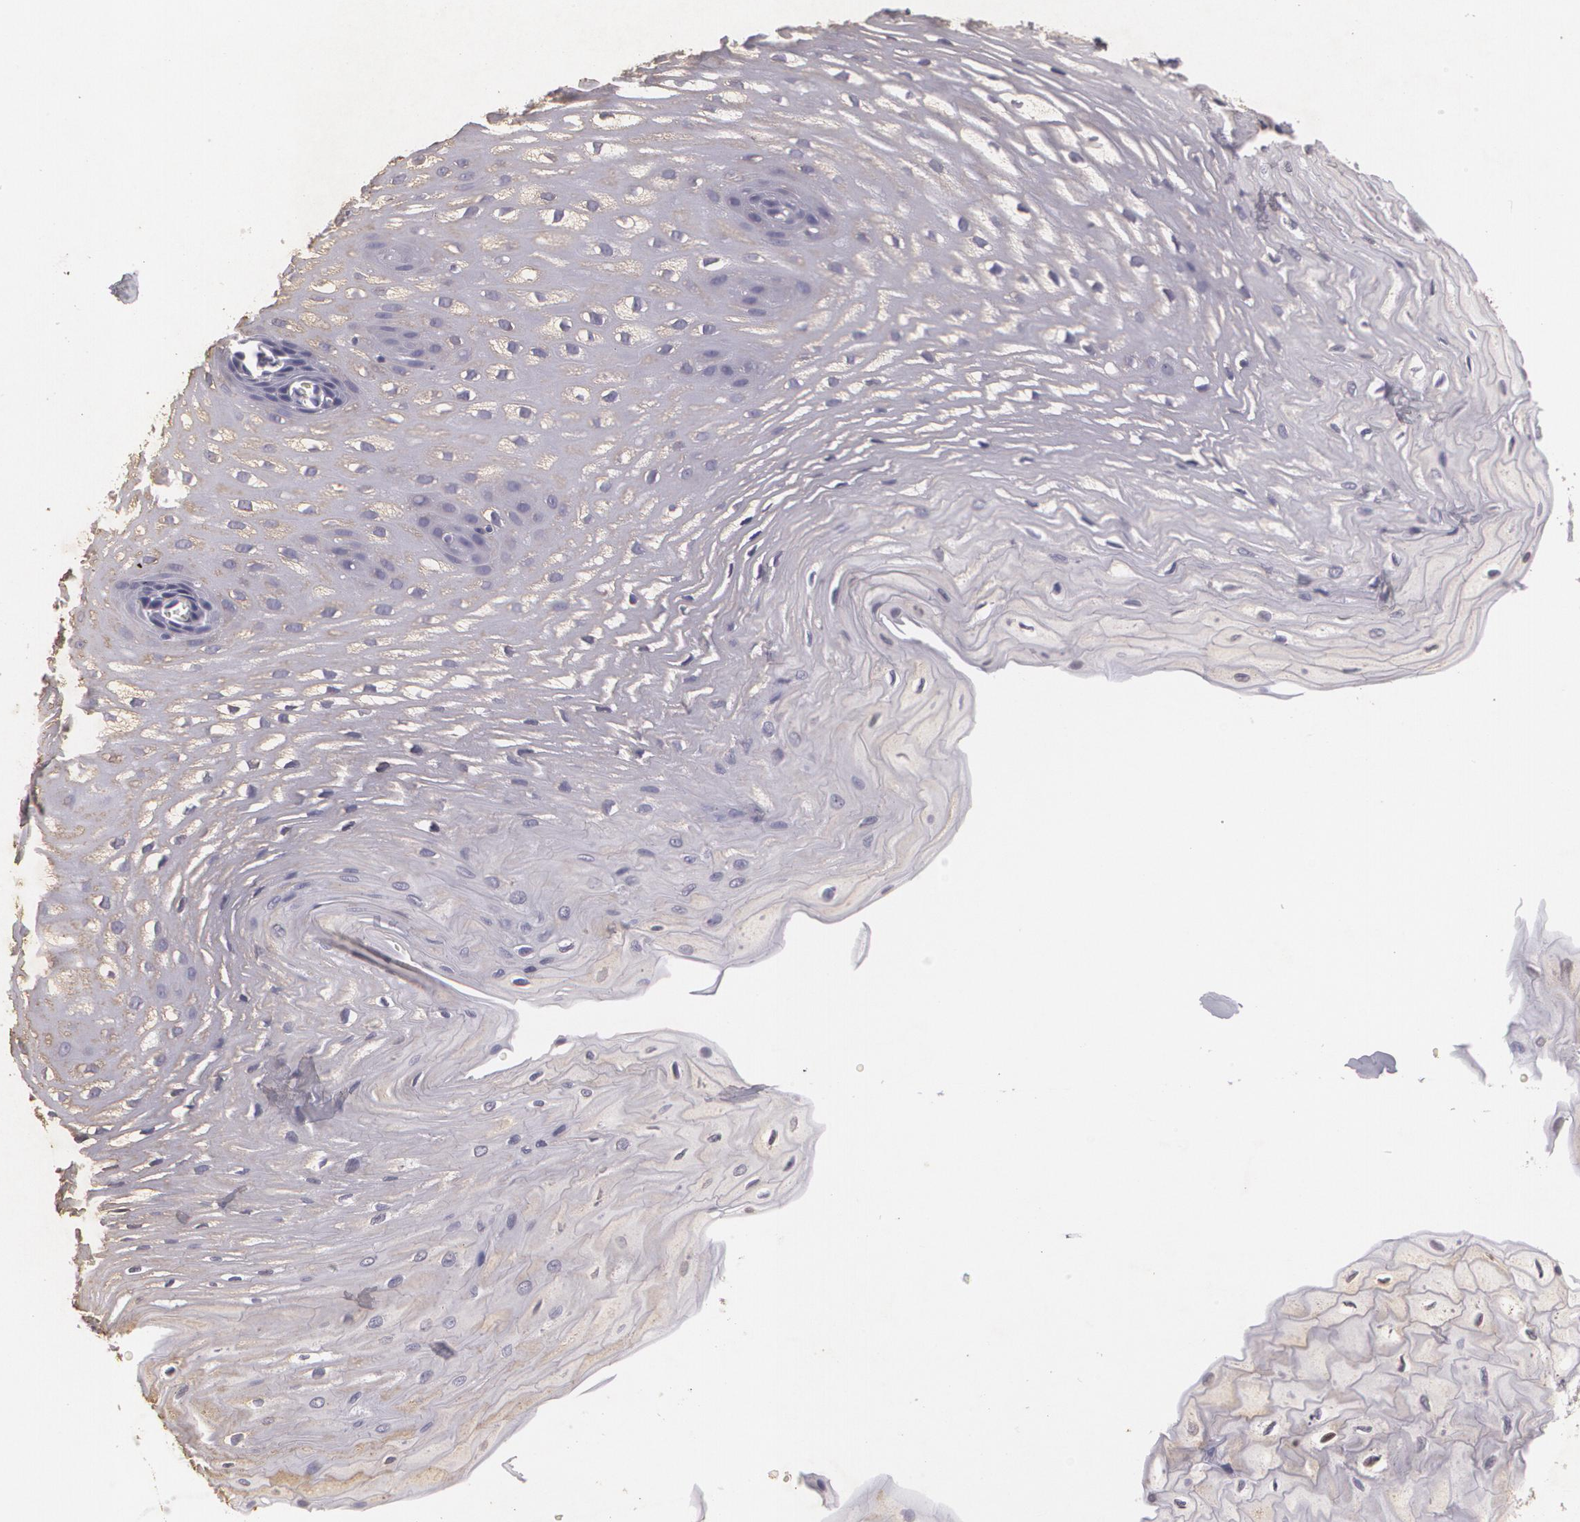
{"staining": {"intensity": "weak", "quantity": "25%-75%", "location": "cytoplasmic/membranous,nuclear"}, "tissue": "esophagus", "cell_type": "Squamous epithelial cells", "image_type": "normal", "snomed": [{"axis": "morphology", "description": "Normal tissue, NOS"}, {"axis": "topography", "description": "Esophagus"}], "caption": "A high-resolution photomicrograph shows immunohistochemistry (IHC) staining of benign esophagus, which shows weak cytoplasmic/membranous,nuclear positivity in approximately 25%-75% of squamous epithelial cells.", "gene": "KCNA4", "patient": {"sex": "male", "age": 70}}